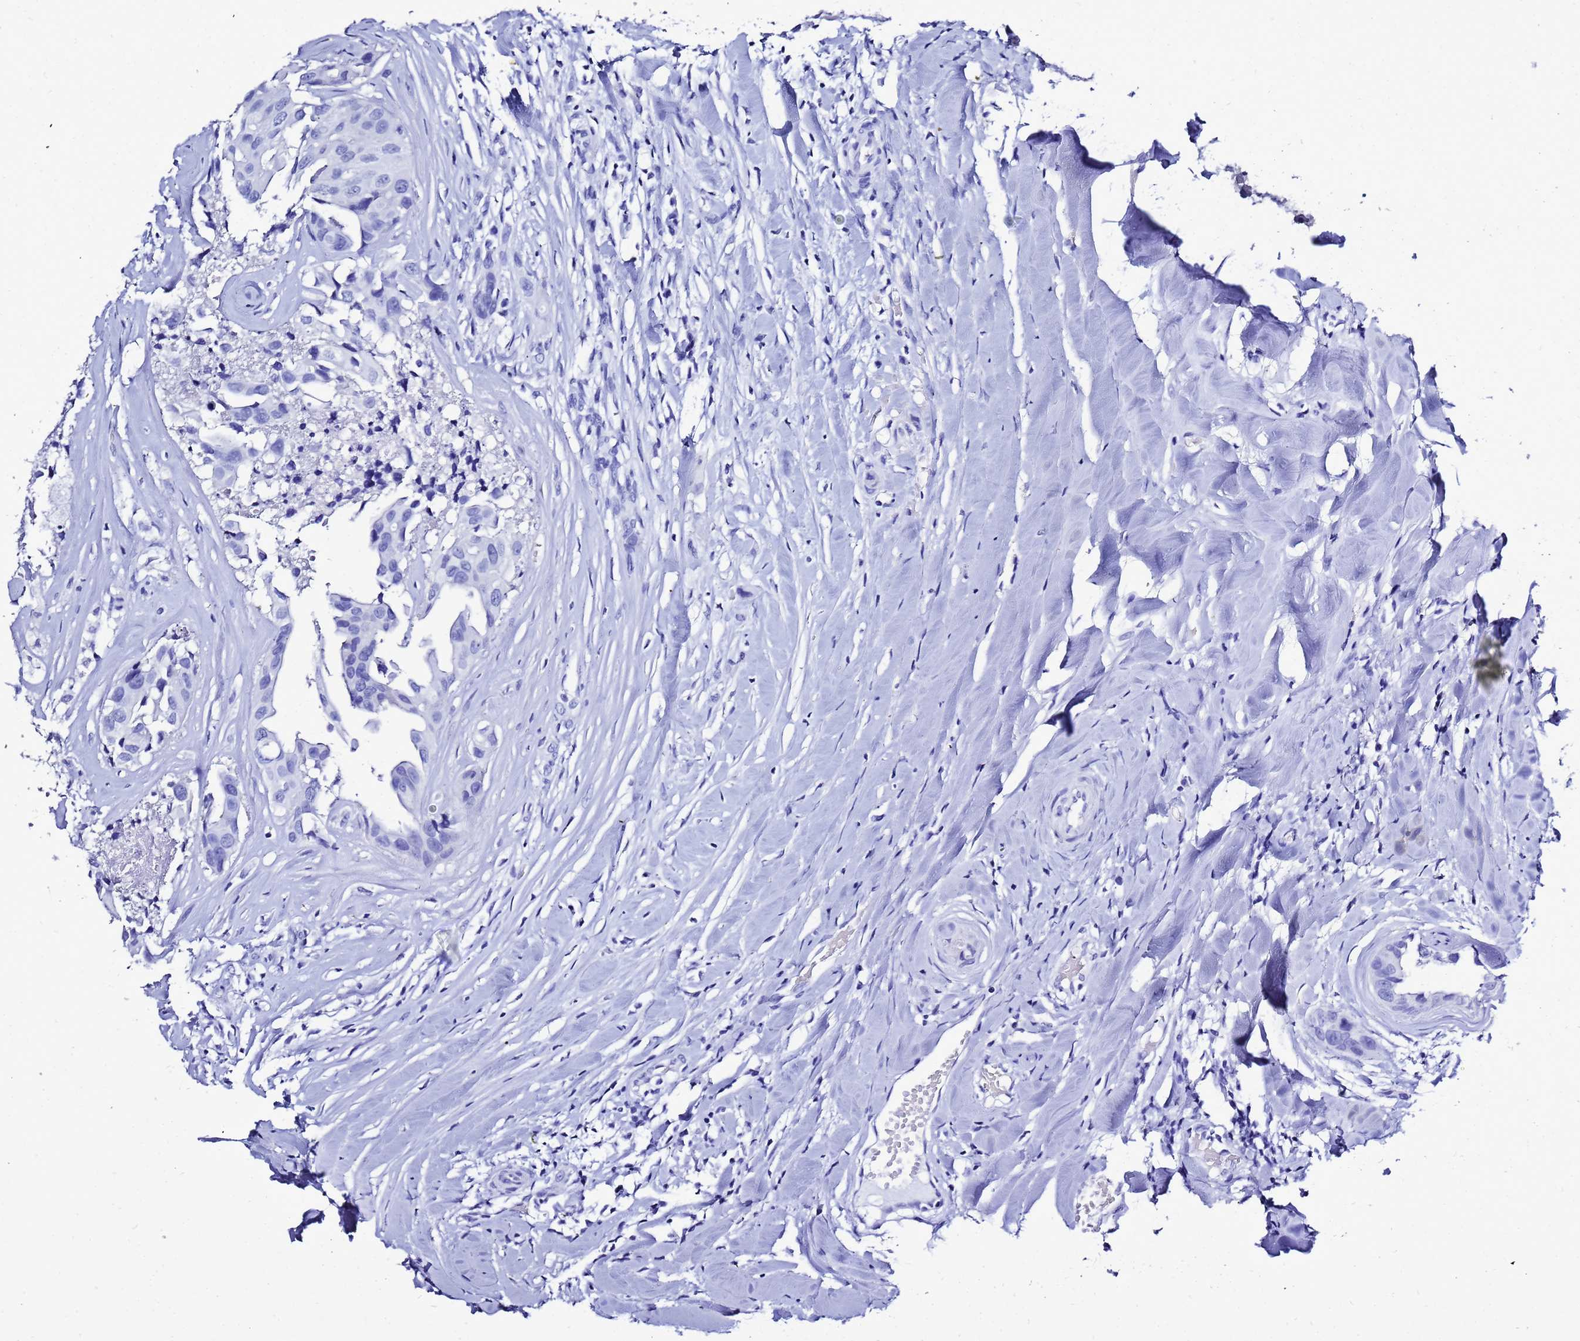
{"staining": {"intensity": "negative", "quantity": "none", "location": "none"}, "tissue": "head and neck cancer", "cell_type": "Tumor cells", "image_type": "cancer", "snomed": [{"axis": "morphology", "description": "Adenocarcinoma, NOS"}, {"axis": "morphology", "description": "Adenocarcinoma, metastatic, NOS"}, {"axis": "topography", "description": "Head-Neck"}], "caption": "Immunohistochemistry photomicrograph of metastatic adenocarcinoma (head and neck) stained for a protein (brown), which reveals no expression in tumor cells. The staining is performed using DAB brown chromogen with nuclei counter-stained in using hematoxylin.", "gene": "LIPF", "patient": {"sex": "male", "age": 75}}